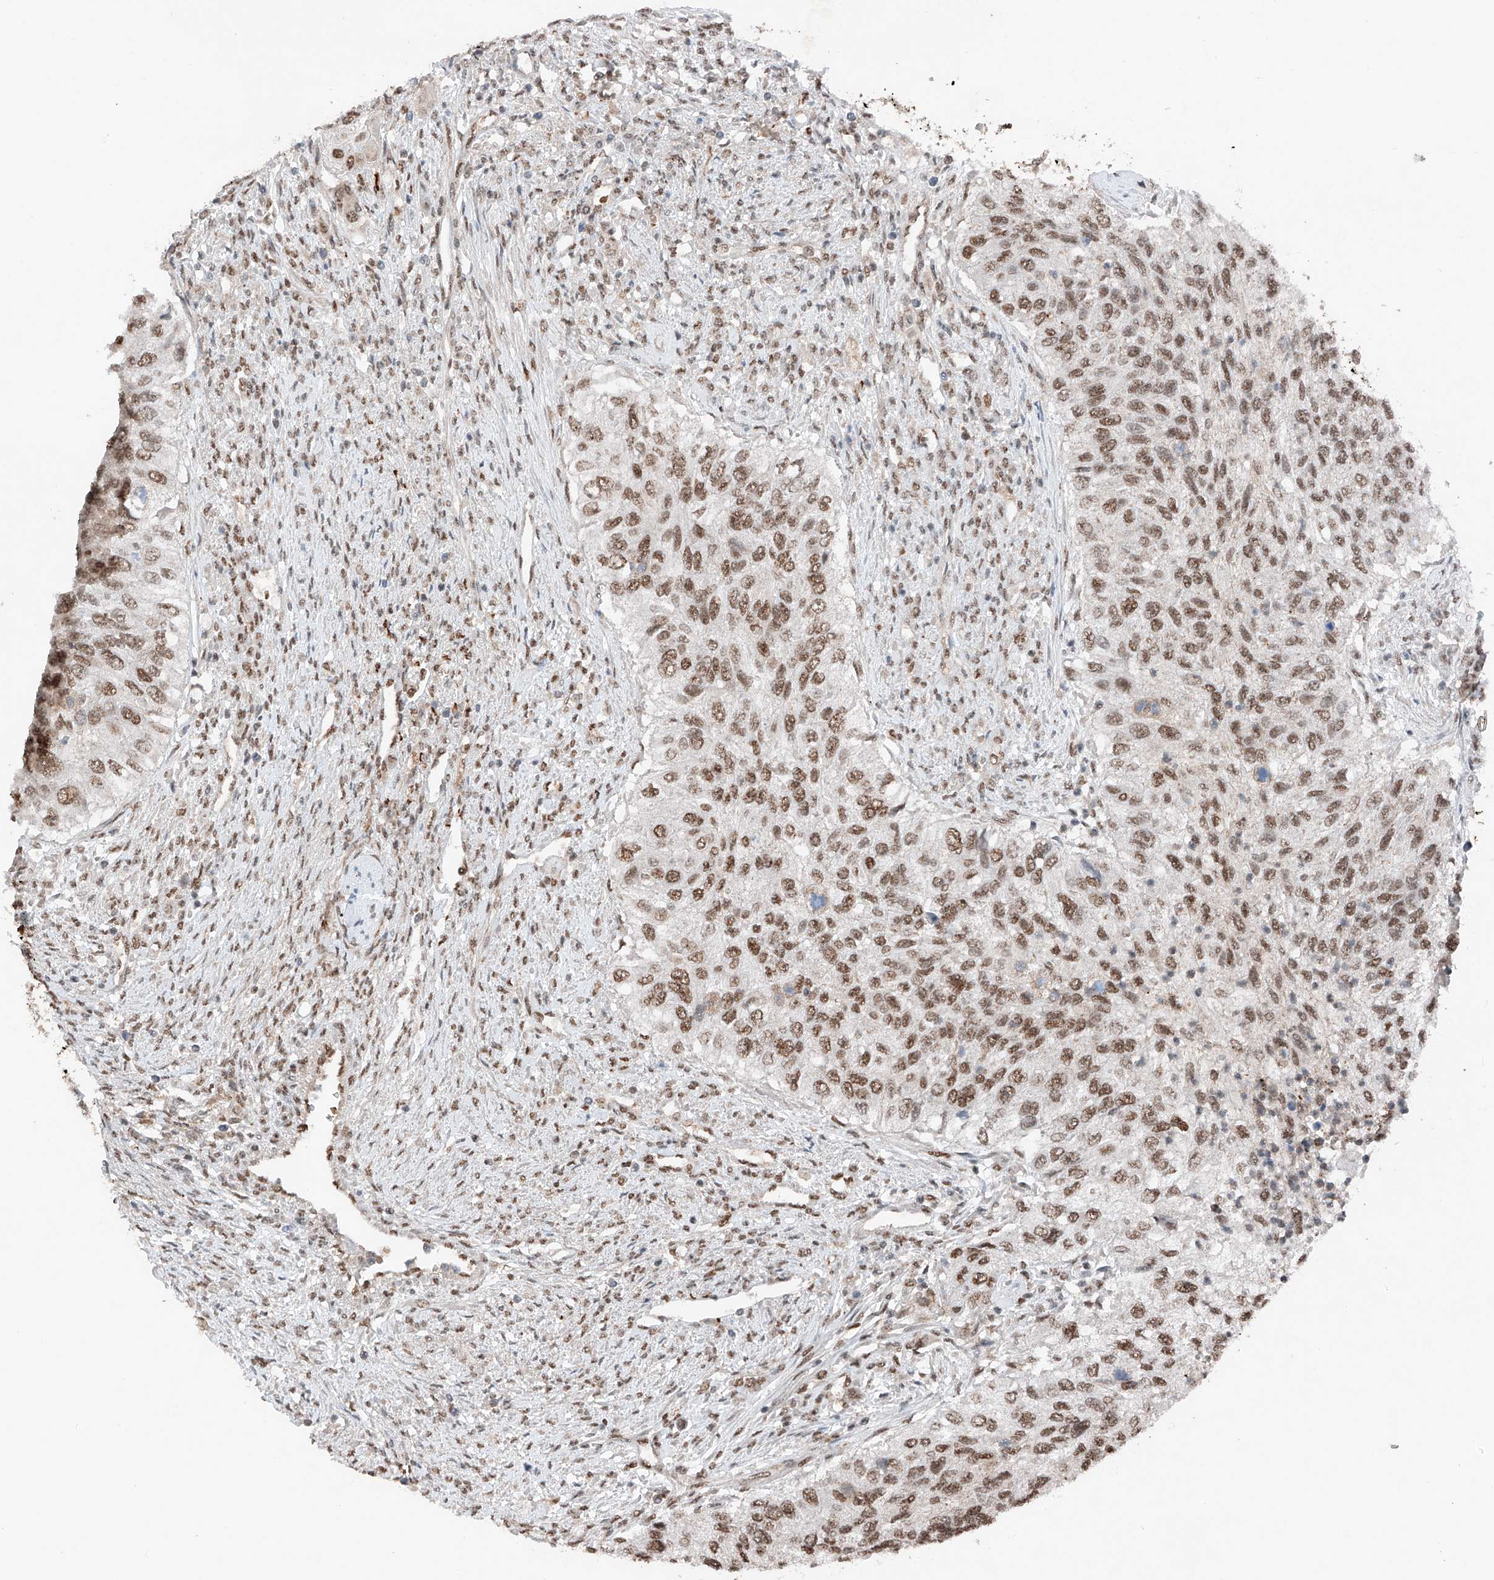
{"staining": {"intensity": "moderate", "quantity": ">75%", "location": "nuclear"}, "tissue": "urothelial cancer", "cell_type": "Tumor cells", "image_type": "cancer", "snomed": [{"axis": "morphology", "description": "Urothelial carcinoma, High grade"}, {"axis": "topography", "description": "Urinary bladder"}], "caption": "This micrograph exhibits urothelial cancer stained with IHC to label a protein in brown. The nuclear of tumor cells show moderate positivity for the protein. Nuclei are counter-stained blue.", "gene": "TBX4", "patient": {"sex": "female", "age": 60}}